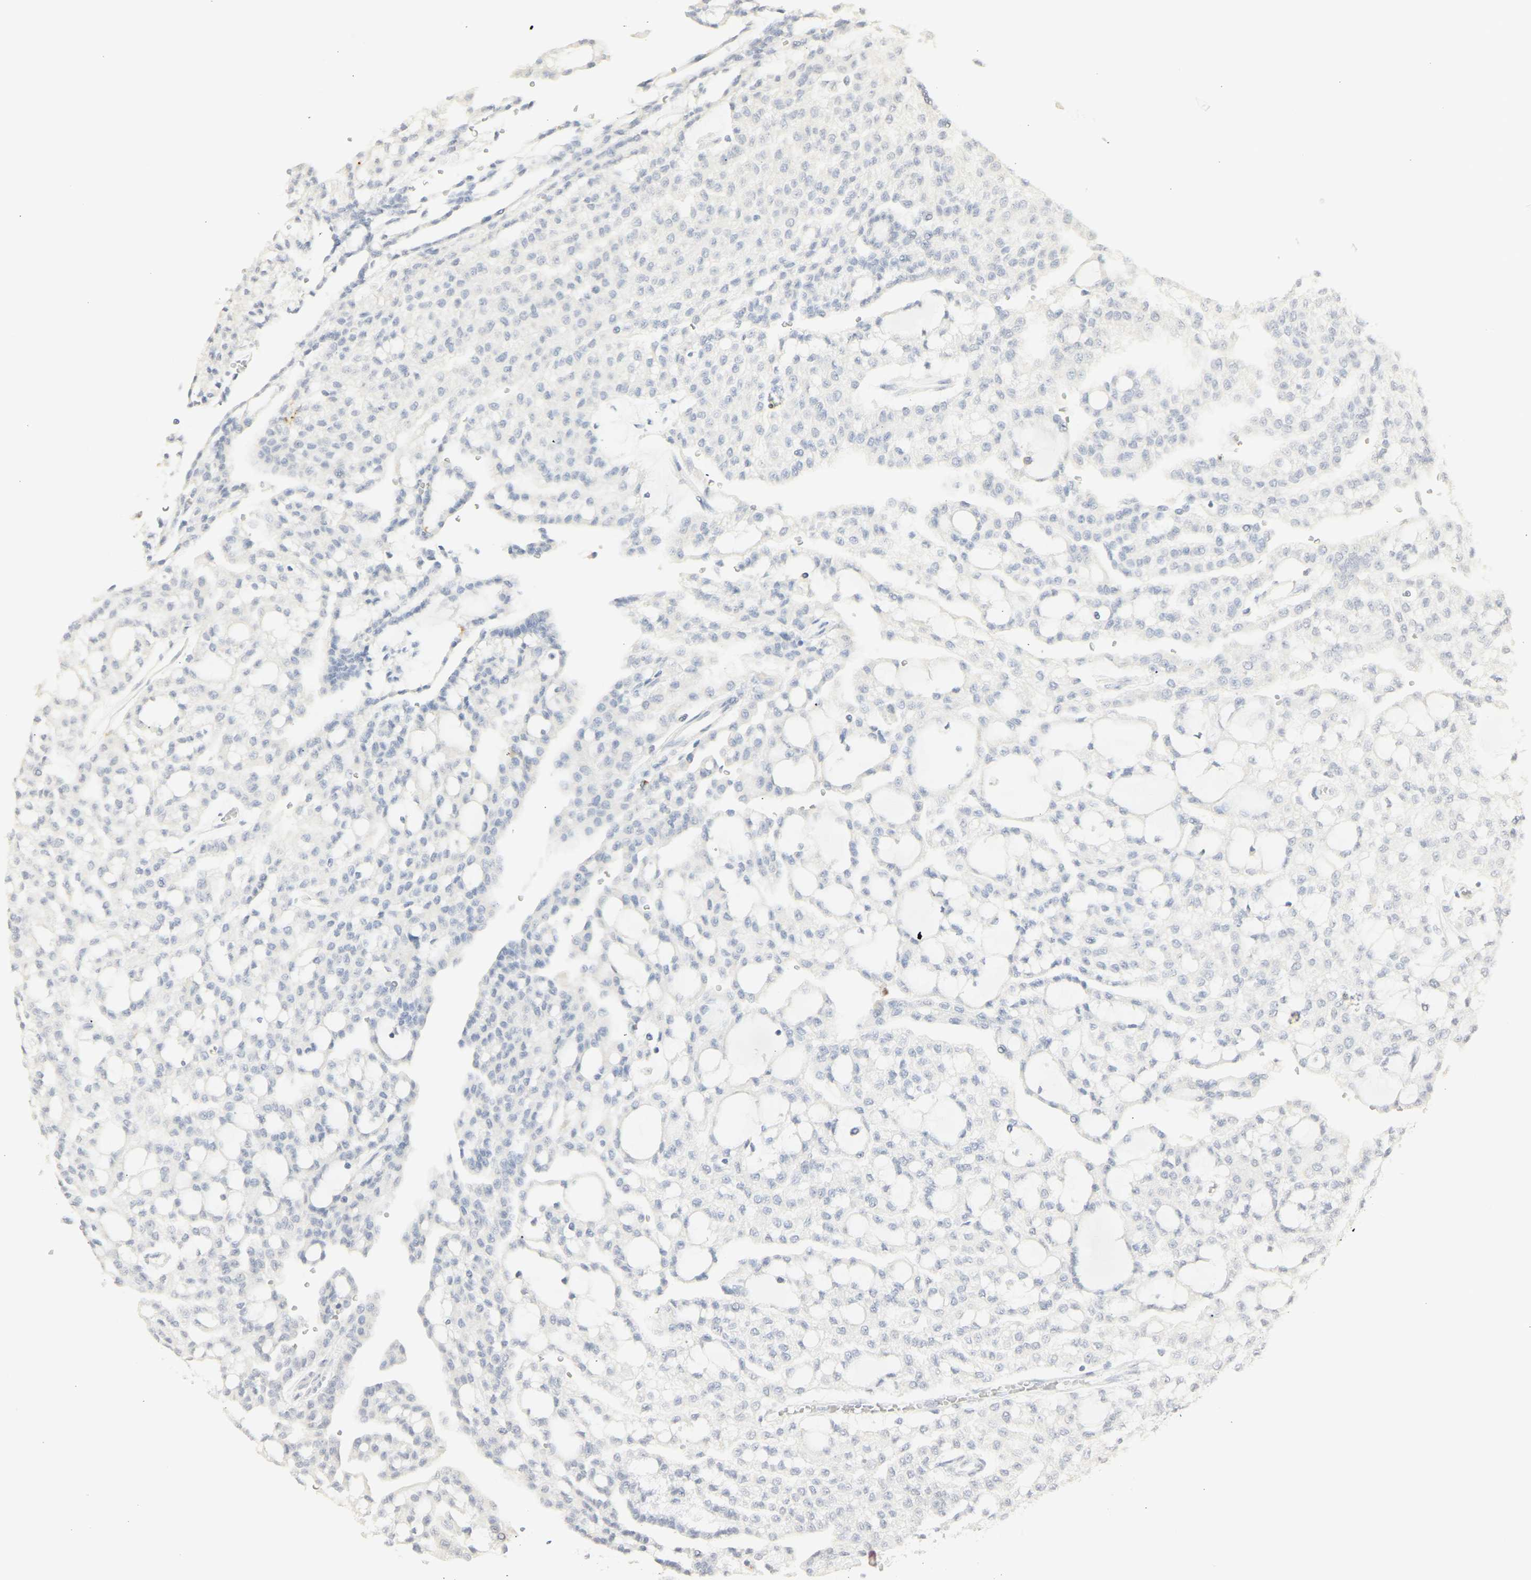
{"staining": {"intensity": "negative", "quantity": "none", "location": "none"}, "tissue": "renal cancer", "cell_type": "Tumor cells", "image_type": "cancer", "snomed": [{"axis": "morphology", "description": "Adenocarcinoma, NOS"}, {"axis": "topography", "description": "Kidney"}], "caption": "Immunohistochemical staining of human renal cancer demonstrates no significant expression in tumor cells.", "gene": "MPO", "patient": {"sex": "male", "age": 63}}